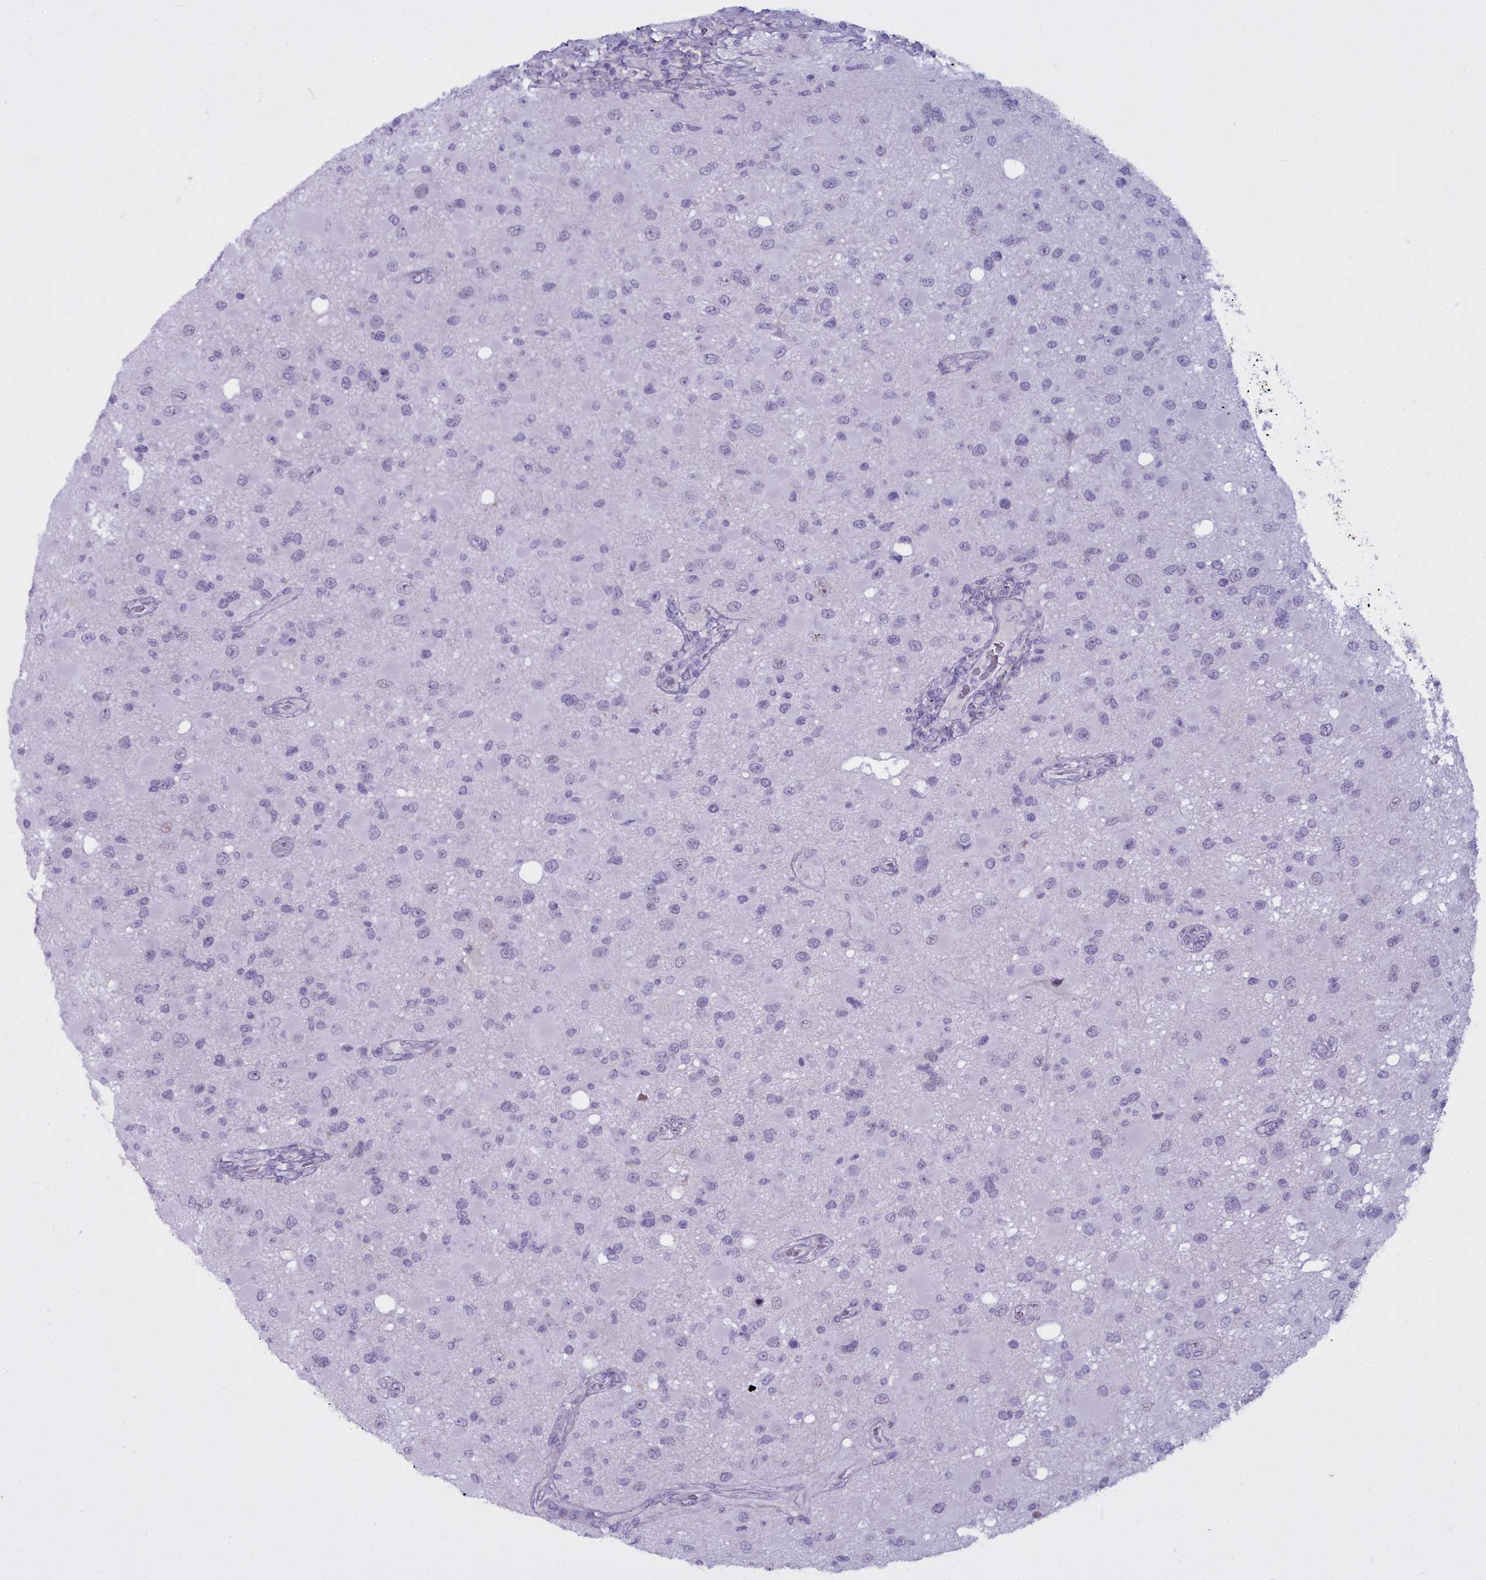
{"staining": {"intensity": "negative", "quantity": "none", "location": "none"}, "tissue": "glioma", "cell_type": "Tumor cells", "image_type": "cancer", "snomed": [{"axis": "morphology", "description": "Glioma, malignant, High grade"}, {"axis": "topography", "description": "Brain"}], "caption": "DAB immunohistochemical staining of human malignant glioma (high-grade) demonstrates no significant positivity in tumor cells.", "gene": "OSTN", "patient": {"sex": "male", "age": 53}}